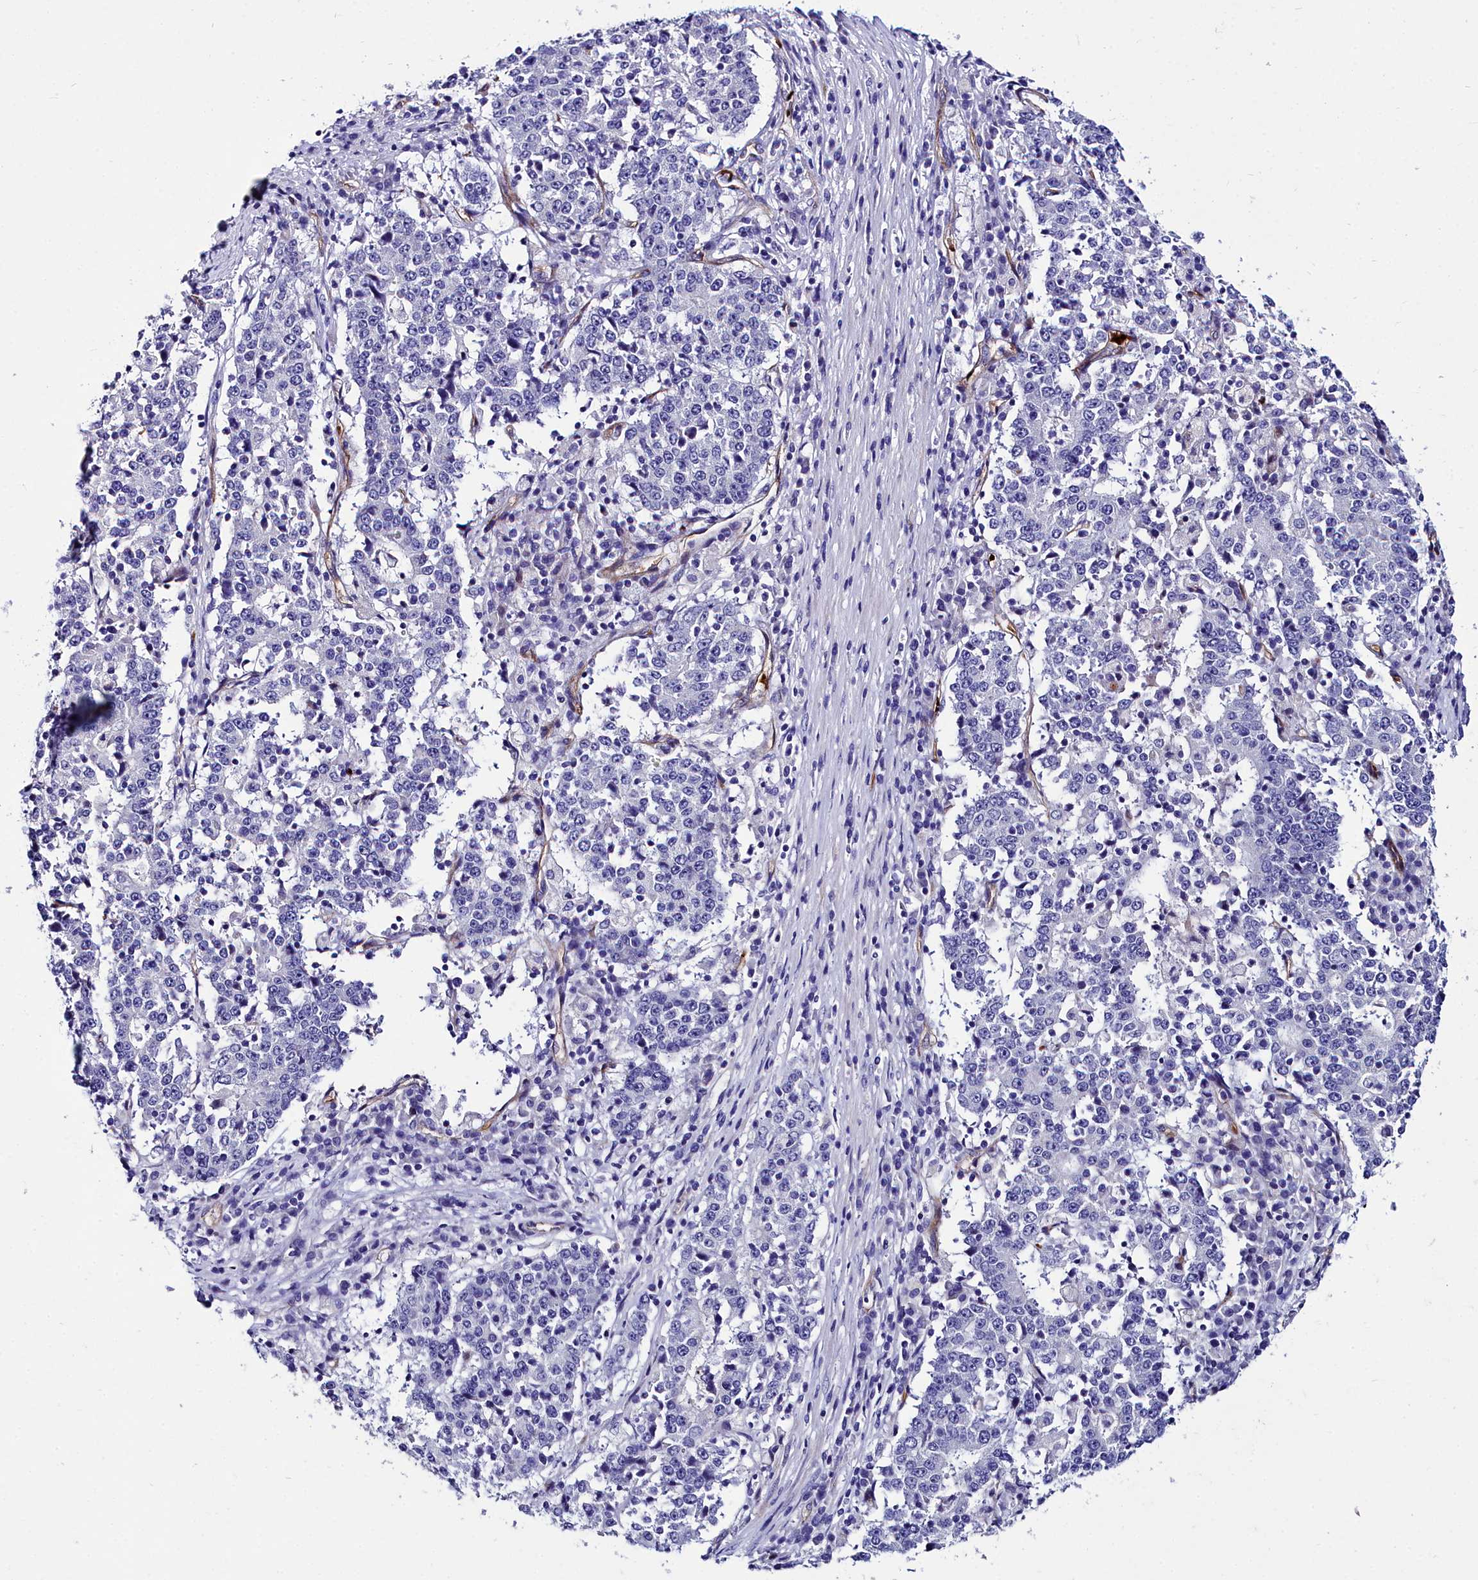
{"staining": {"intensity": "negative", "quantity": "none", "location": "none"}, "tissue": "stomach cancer", "cell_type": "Tumor cells", "image_type": "cancer", "snomed": [{"axis": "morphology", "description": "Adenocarcinoma, NOS"}, {"axis": "topography", "description": "Stomach"}], "caption": "Stomach cancer stained for a protein using immunohistochemistry displays no expression tumor cells.", "gene": "CYP4F11", "patient": {"sex": "male", "age": 59}}